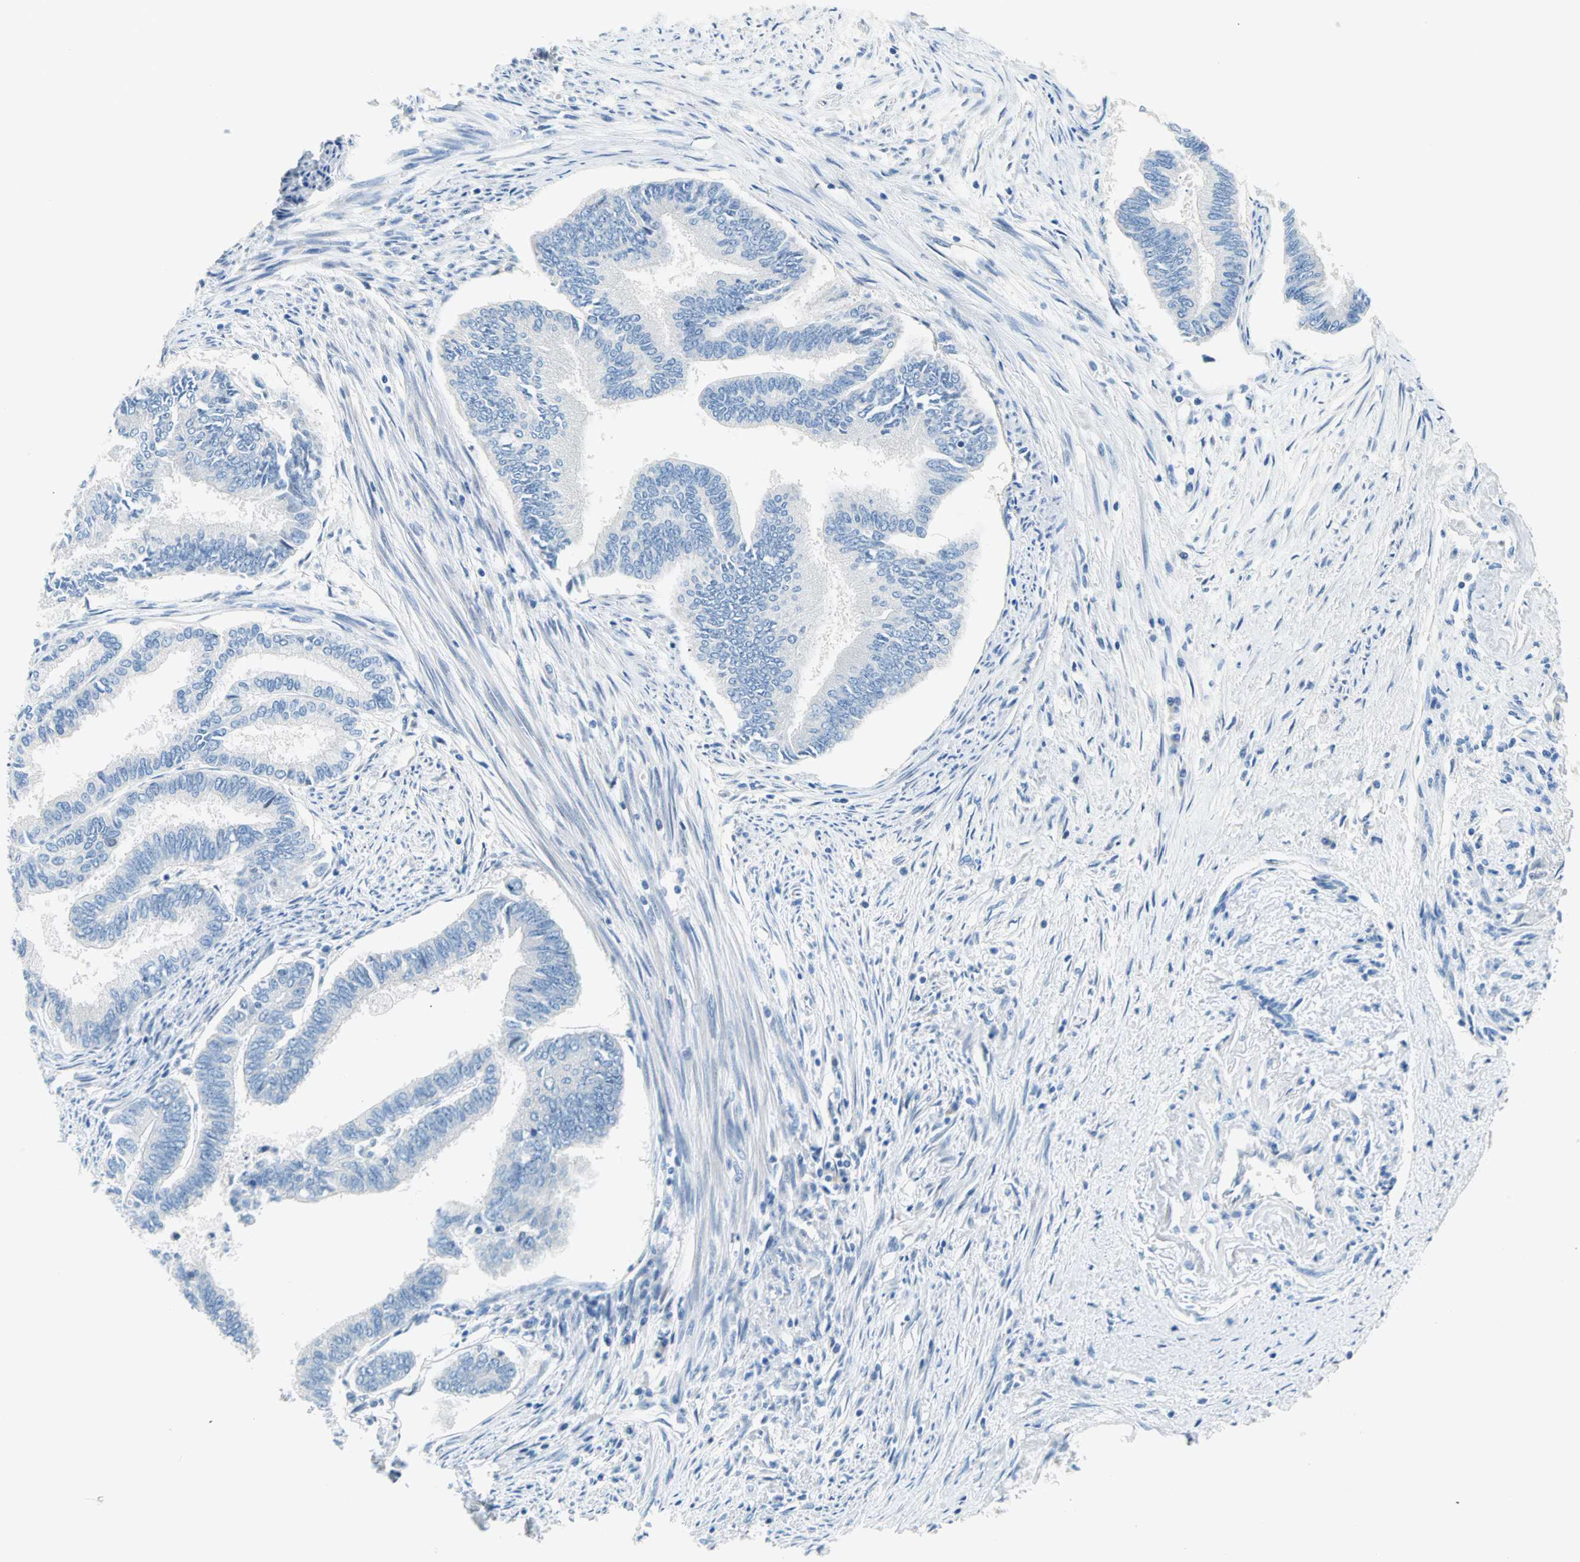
{"staining": {"intensity": "negative", "quantity": "none", "location": "none"}, "tissue": "endometrial cancer", "cell_type": "Tumor cells", "image_type": "cancer", "snomed": [{"axis": "morphology", "description": "Adenocarcinoma, NOS"}, {"axis": "topography", "description": "Endometrium"}], "caption": "Micrograph shows no protein positivity in tumor cells of endometrial cancer tissue.", "gene": "TMEM163", "patient": {"sex": "female", "age": 86}}